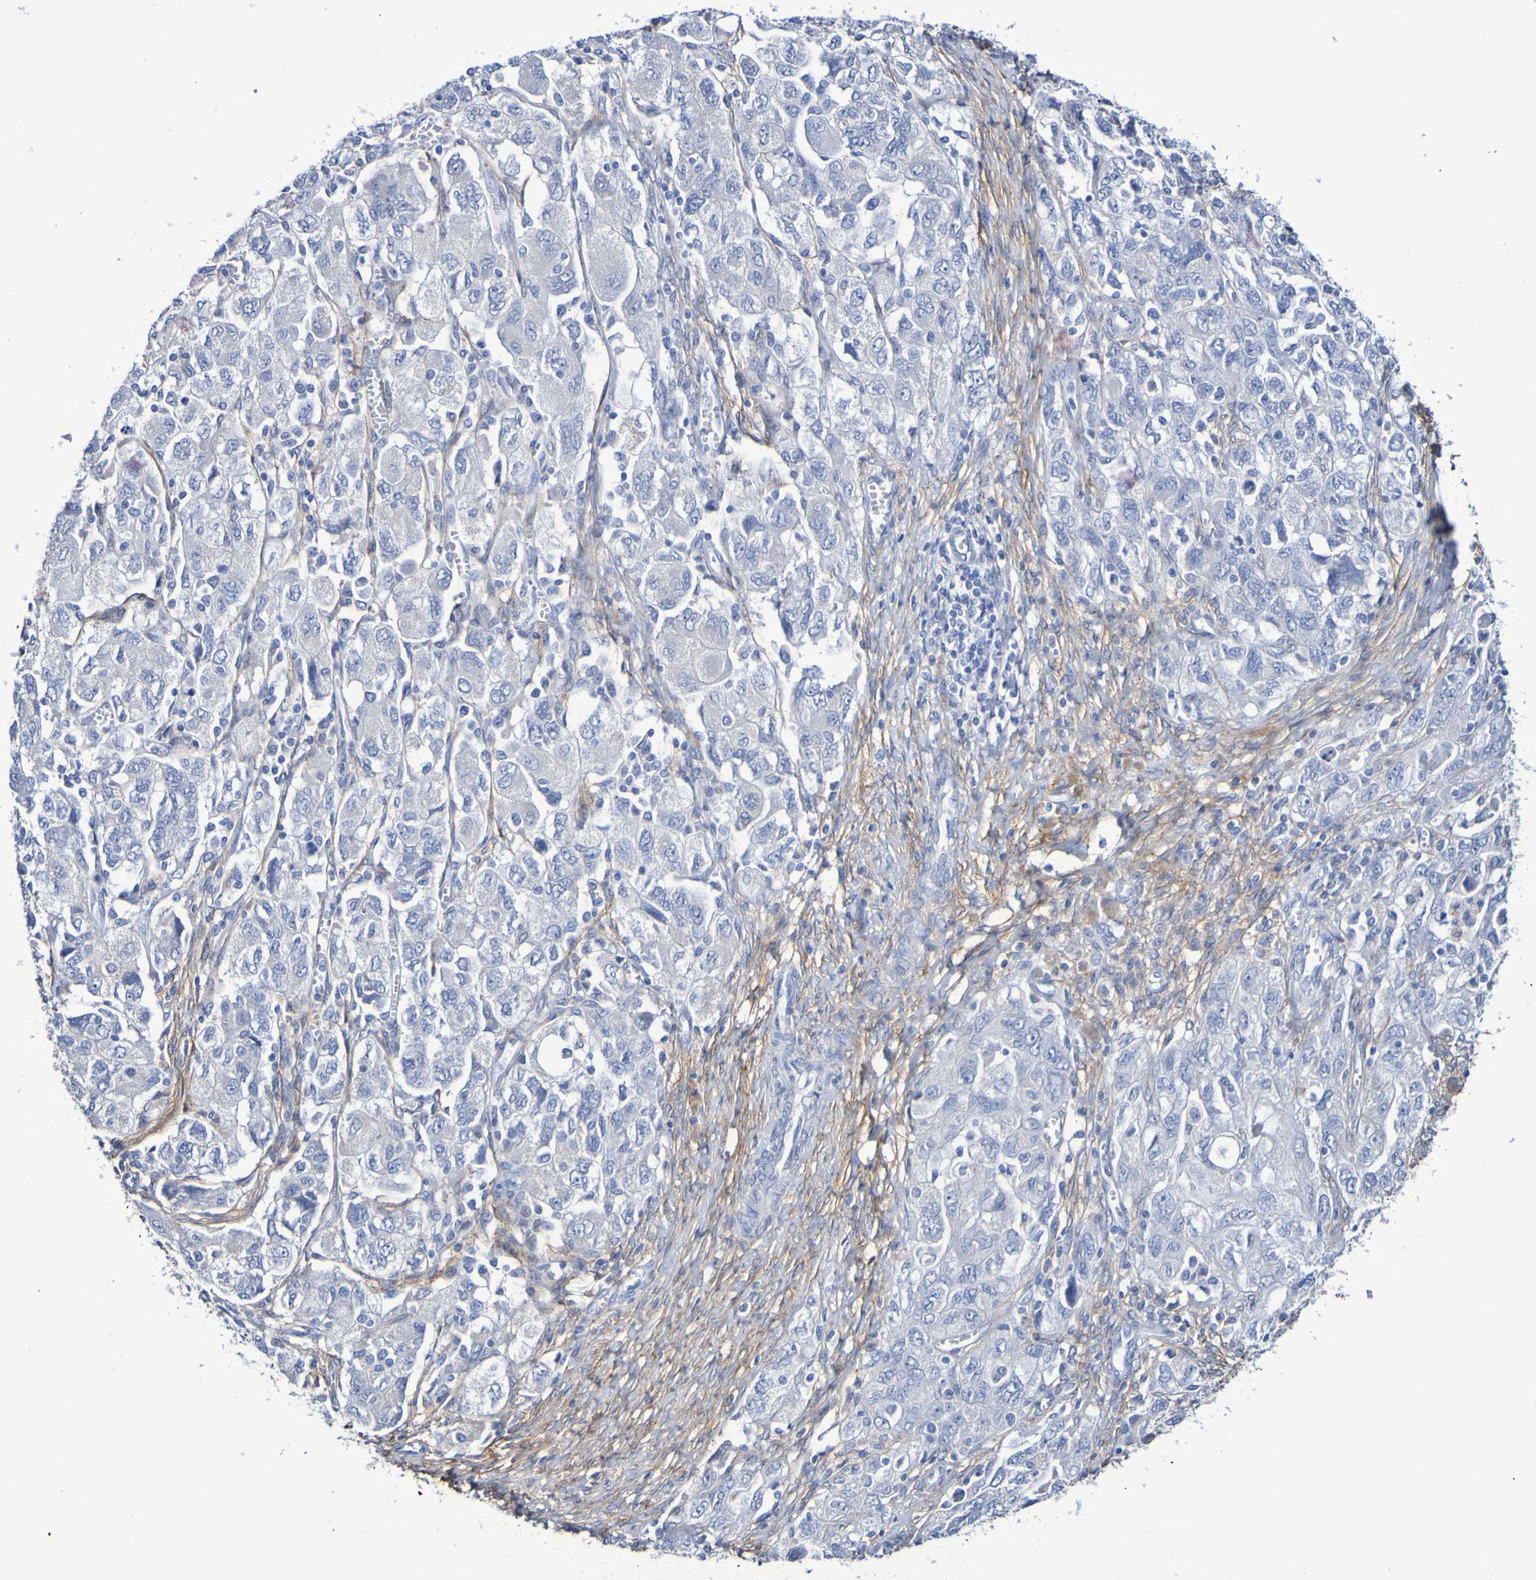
{"staining": {"intensity": "negative", "quantity": "none", "location": "none"}, "tissue": "ovarian cancer", "cell_type": "Tumor cells", "image_type": "cancer", "snomed": [{"axis": "morphology", "description": "Carcinoma, NOS"}, {"axis": "morphology", "description": "Cystadenocarcinoma, serous, NOS"}, {"axis": "topography", "description": "Ovary"}], "caption": "High magnification brightfield microscopy of ovarian cancer (serous cystadenocarcinoma) stained with DAB (3,3'-diaminobenzidine) (brown) and counterstained with hematoxylin (blue): tumor cells show no significant positivity.", "gene": "SGCB", "patient": {"sex": "female", "age": 69}}